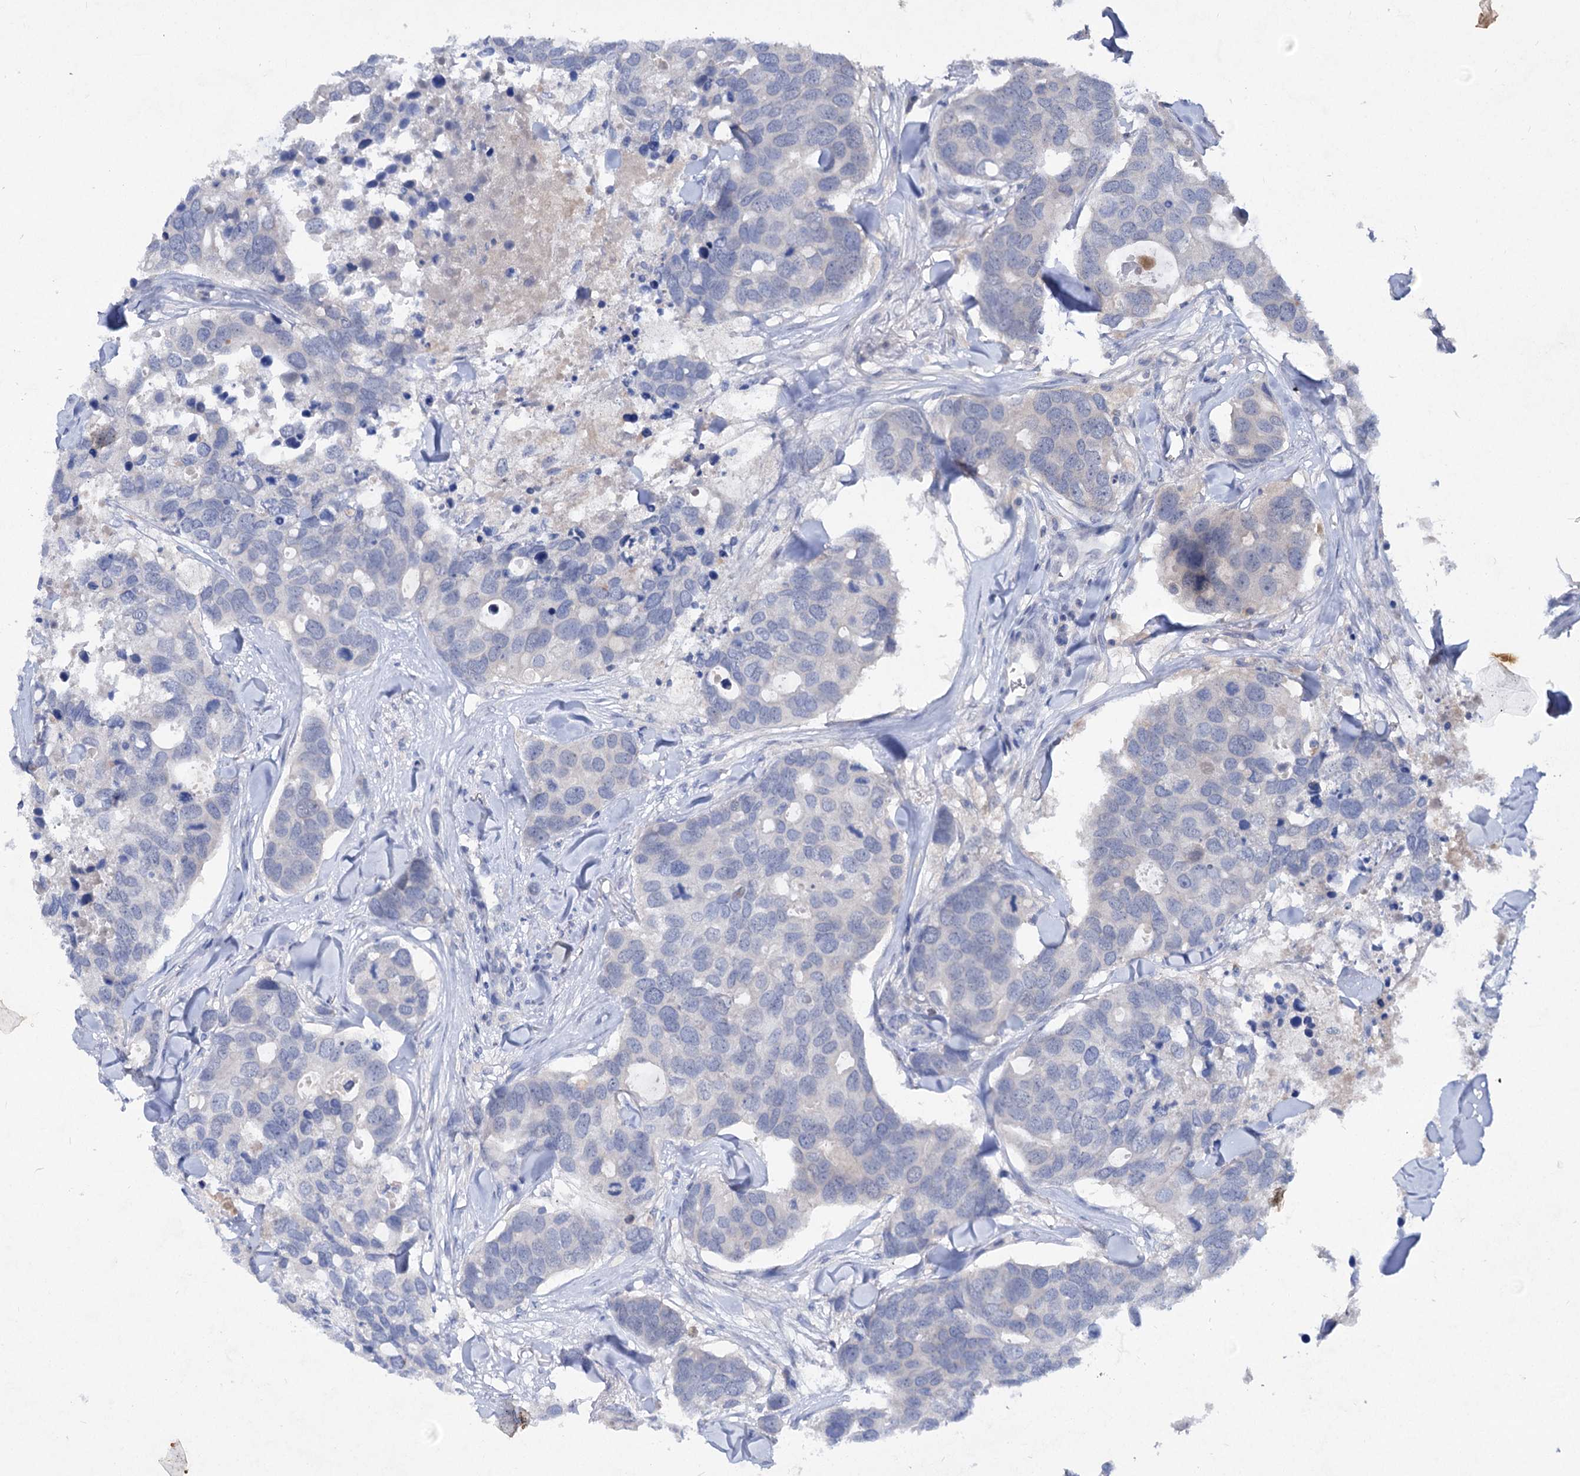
{"staining": {"intensity": "negative", "quantity": "none", "location": "none"}, "tissue": "breast cancer", "cell_type": "Tumor cells", "image_type": "cancer", "snomed": [{"axis": "morphology", "description": "Duct carcinoma"}, {"axis": "topography", "description": "Breast"}], "caption": "A histopathology image of human intraductal carcinoma (breast) is negative for staining in tumor cells.", "gene": "ATP4A", "patient": {"sex": "female", "age": 83}}